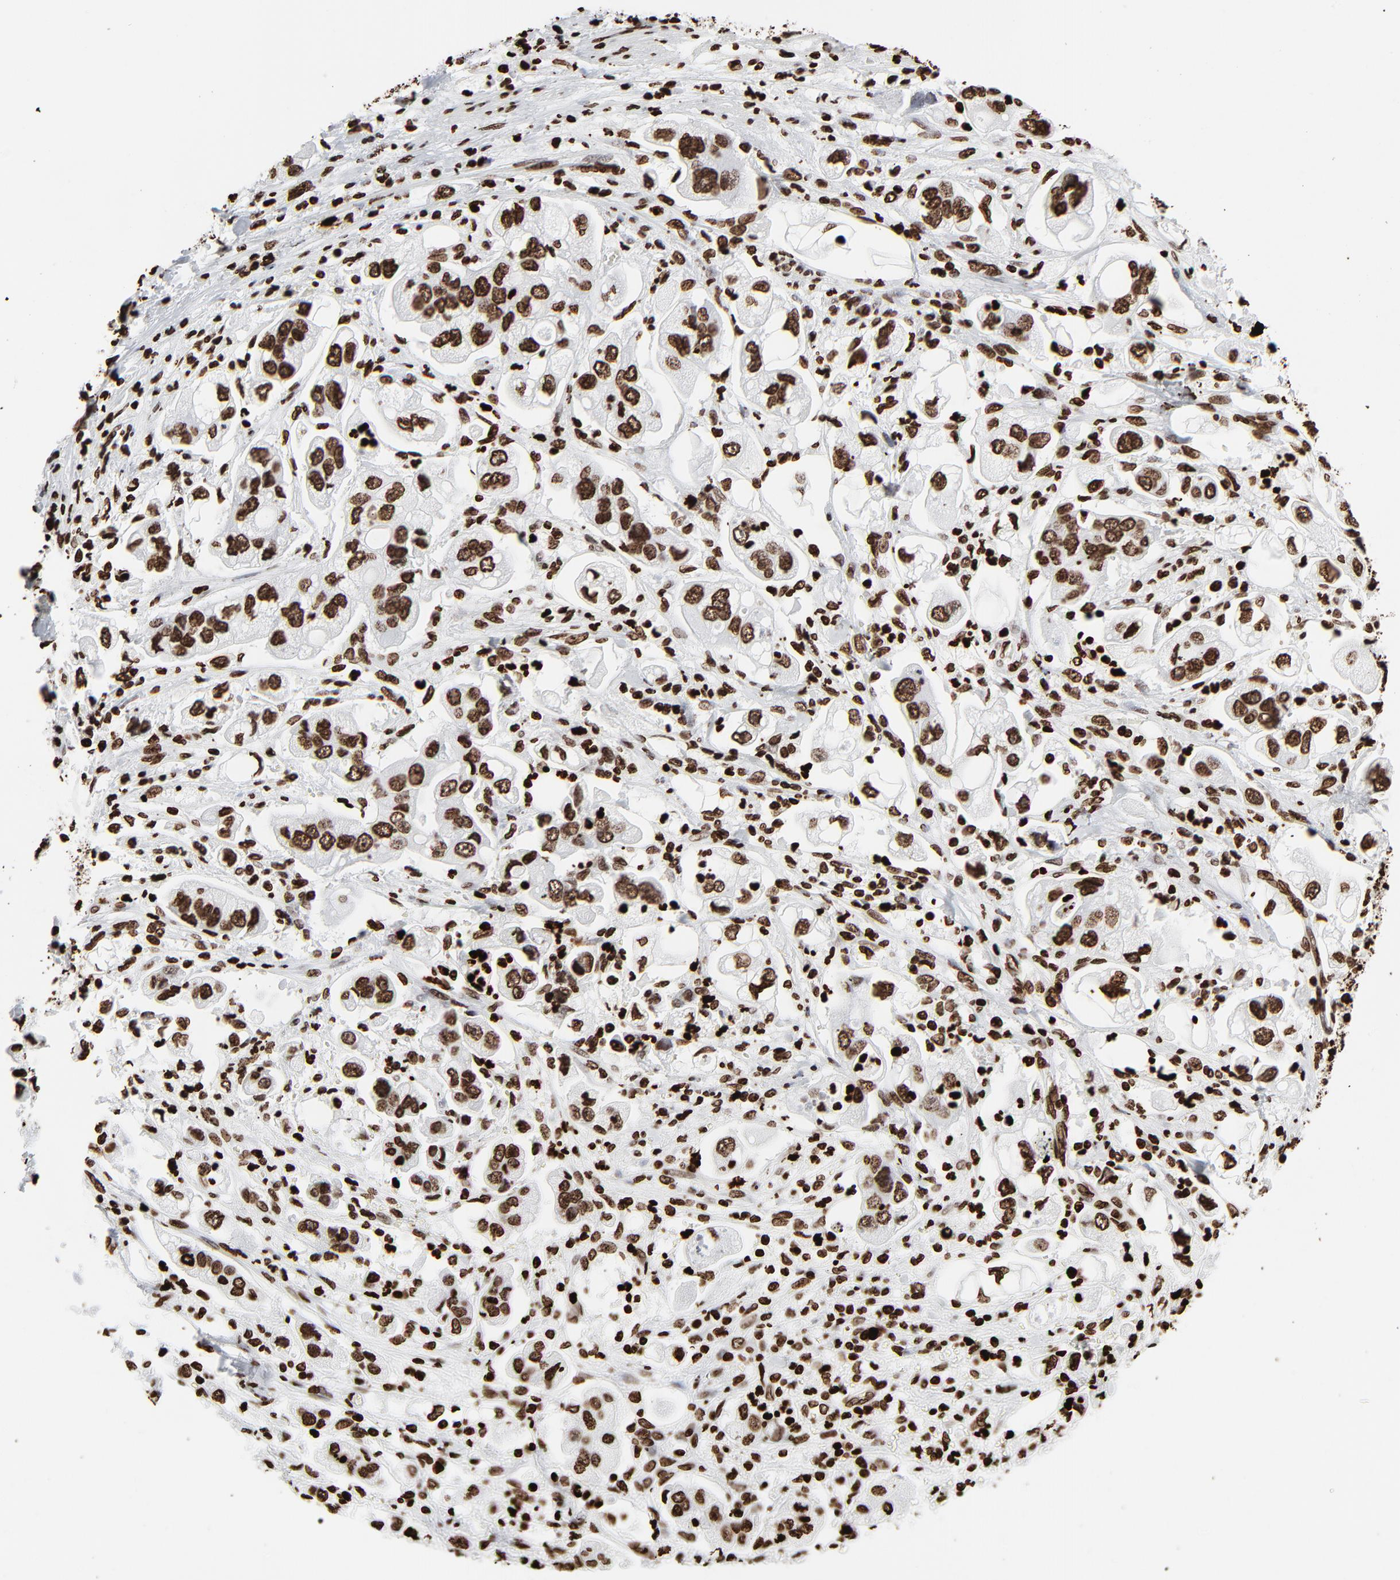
{"staining": {"intensity": "strong", "quantity": ">75%", "location": "nuclear"}, "tissue": "stomach cancer", "cell_type": "Tumor cells", "image_type": "cancer", "snomed": [{"axis": "morphology", "description": "Adenocarcinoma, NOS"}, {"axis": "topography", "description": "Stomach"}], "caption": "This is a histology image of immunohistochemistry (IHC) staining of stomach cancer (adenocarcinoma), which shows strong positivity in the nuclear of tumor cells.", "gene": "H3-4", "patient": {"sex": "male", "age": 62}}